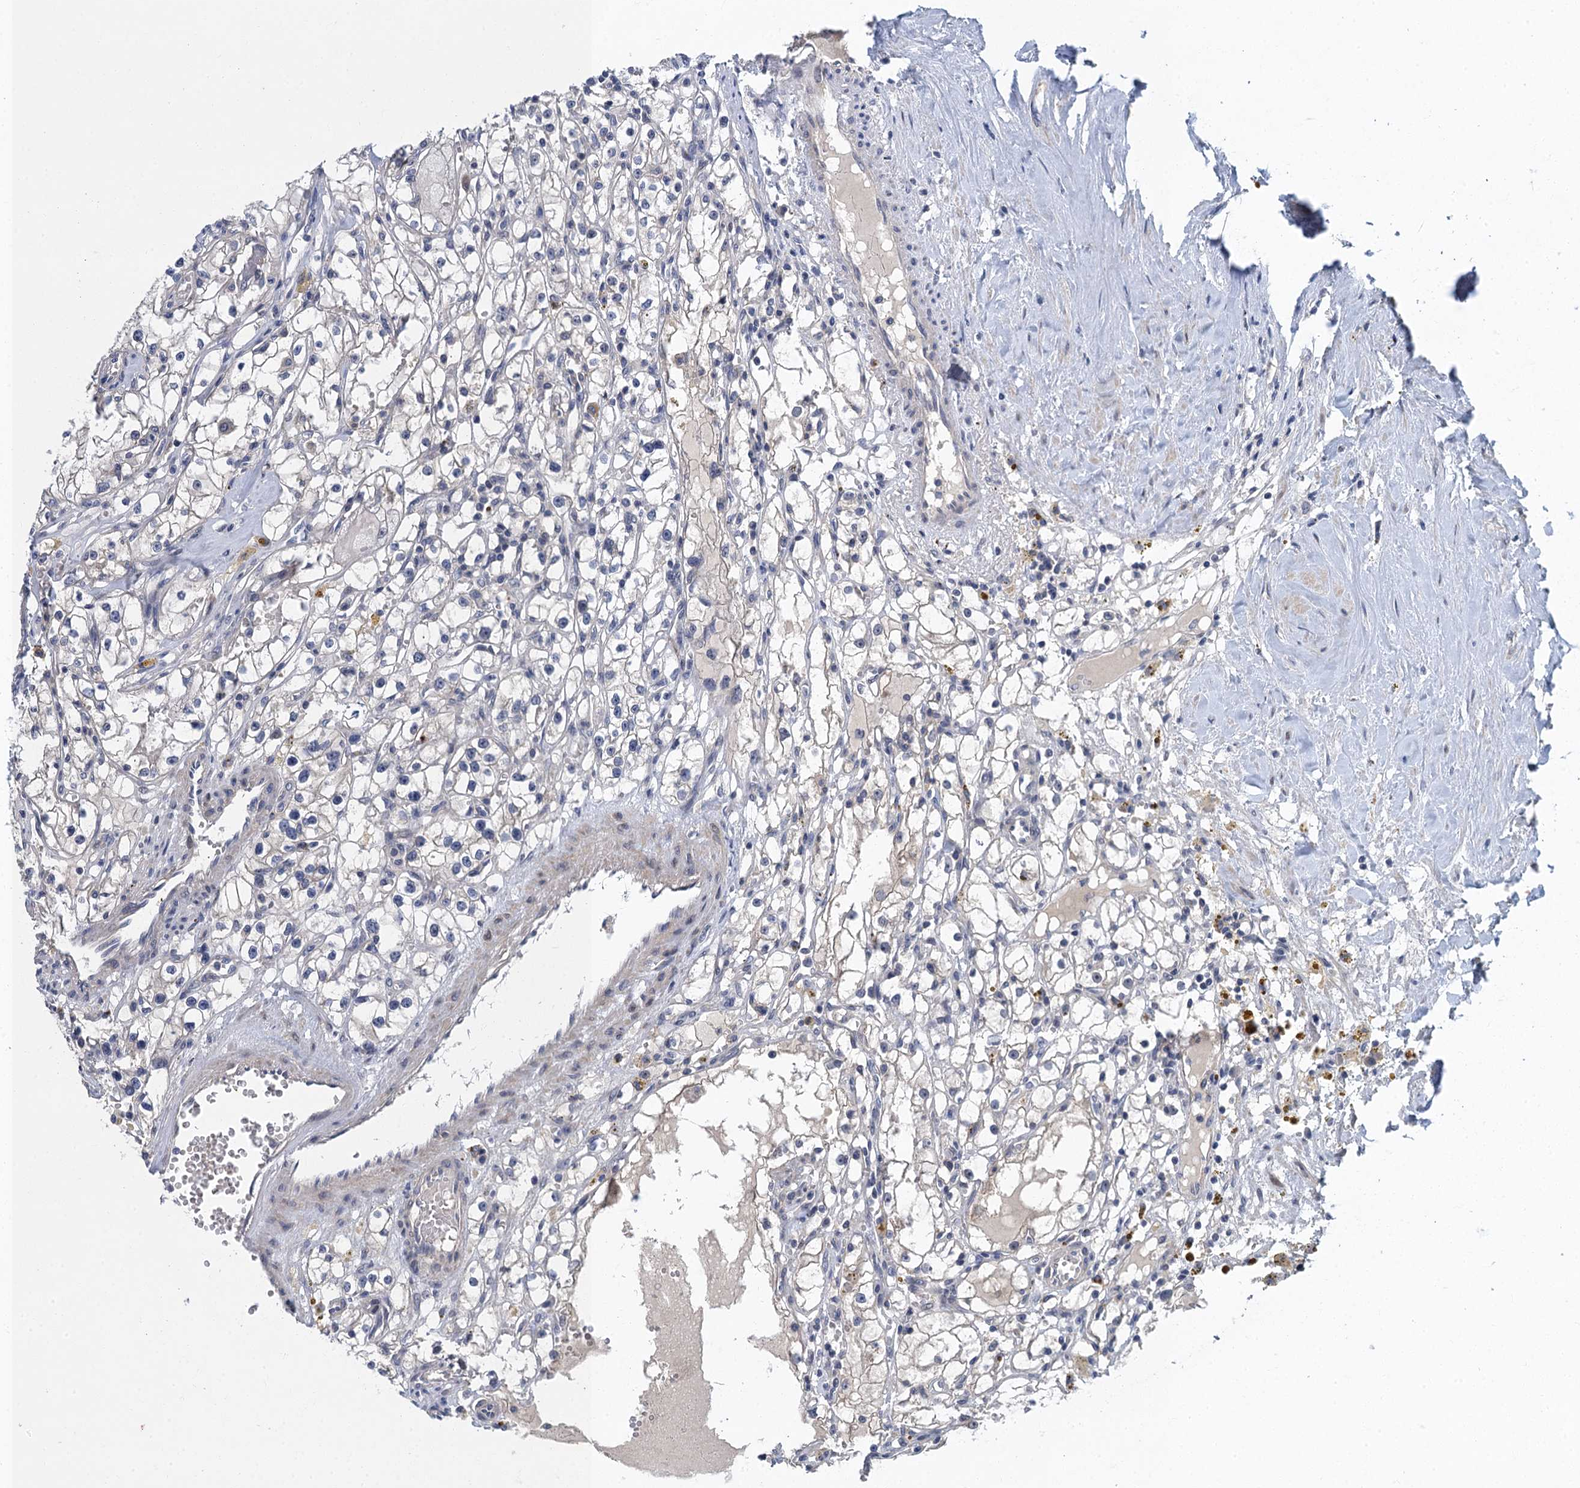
{"staining": {"intensity": "negative", "quantity": "none", "location": "none"}, "tissue": "renal cancer", "cell_type": "Tumor cells", "image_type": "cancer", "snomed": [{"axis": "morphology", "description": "Adenocarcinoma, NOS"}, {"axis": "topography", "description": "Kidney"}], "caption": "Tumor cells show no significant staining in adenocarcinoma (renal).", "gene": "MRFAP1", "patient": {"sex": "male", "age": 56}}